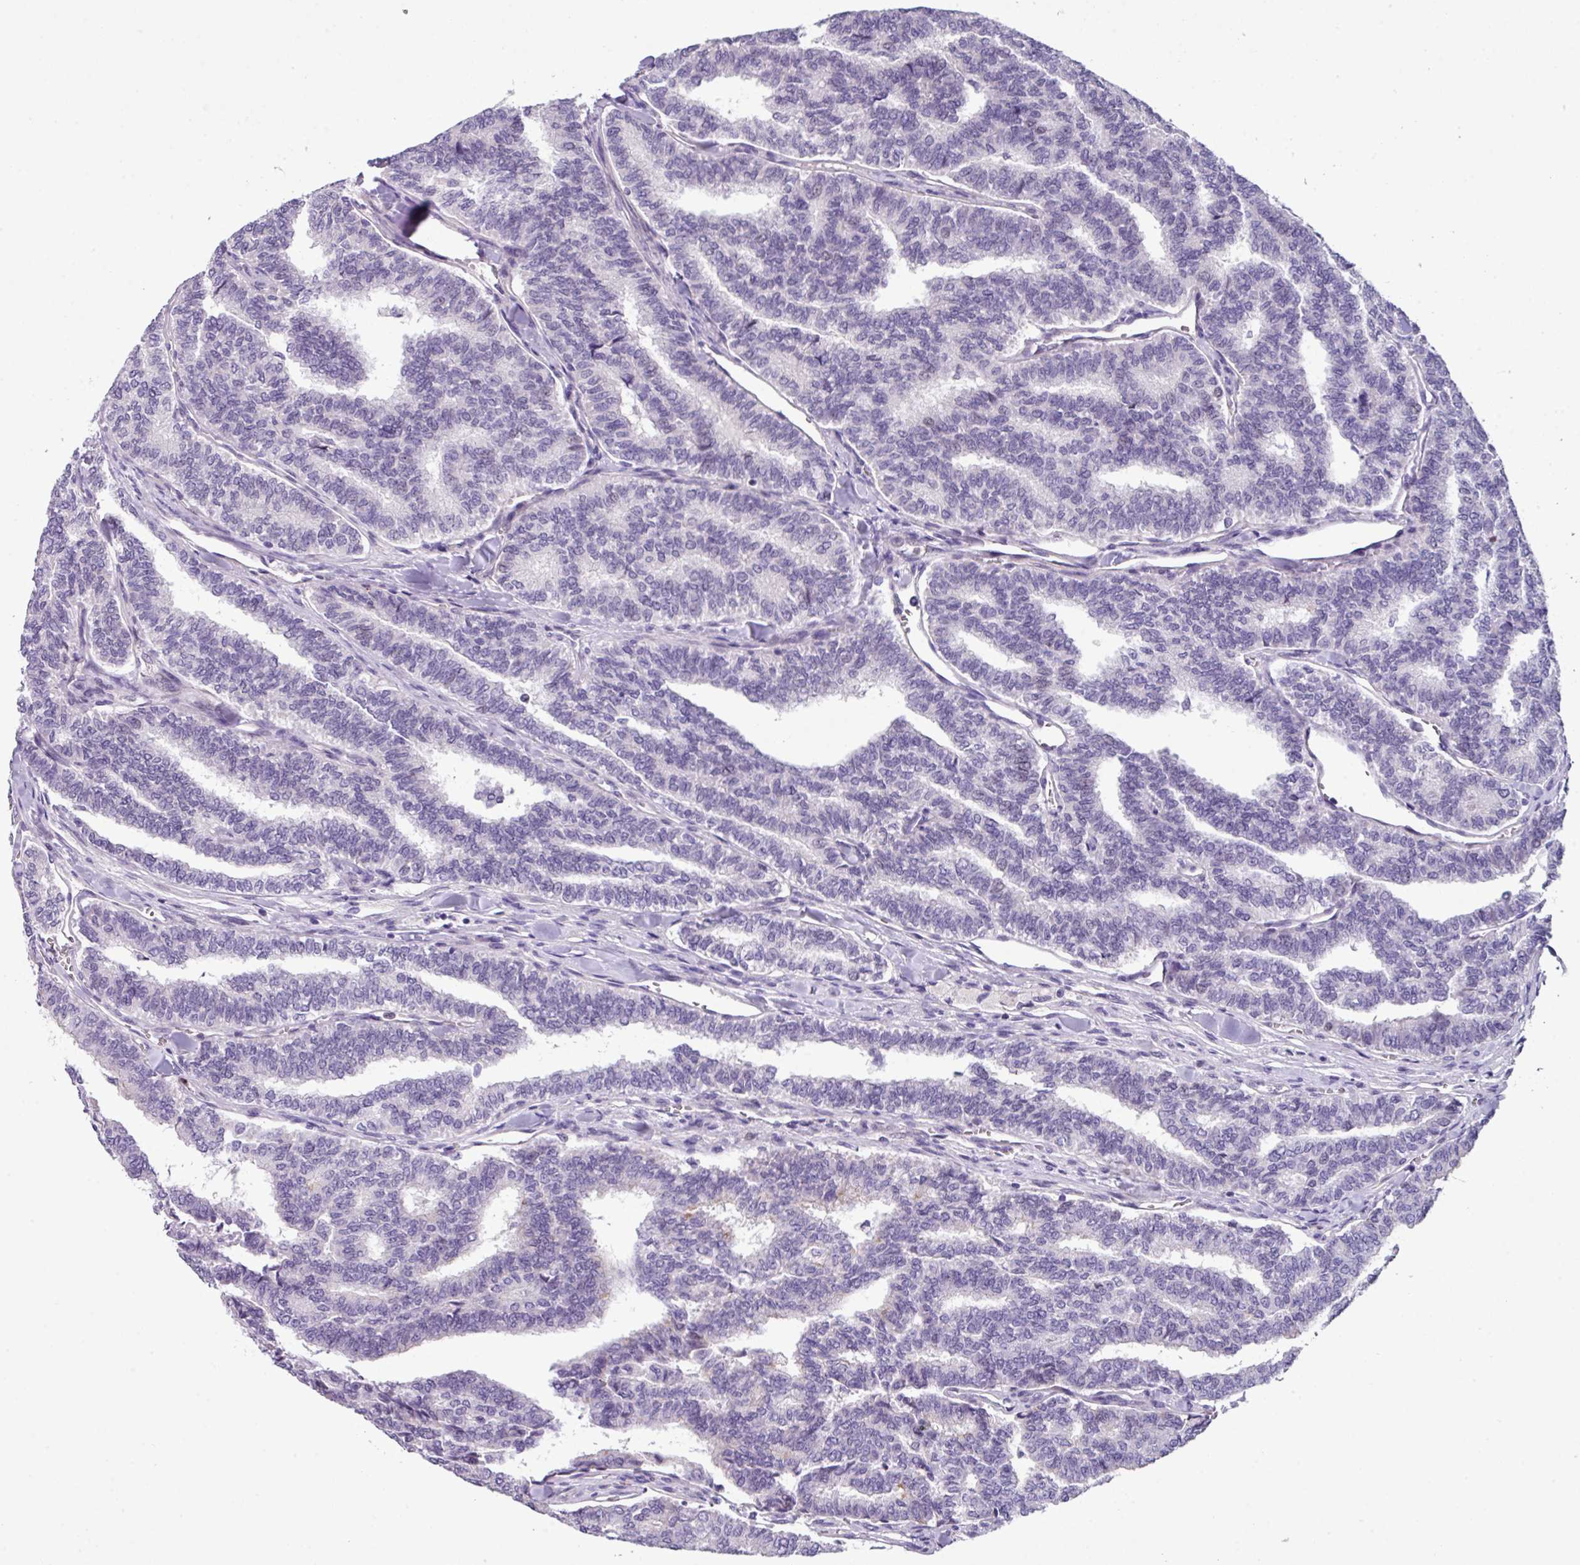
{"staining": {"intensity": "negative", "quantity": "none", "location": "none"}, "tissue": "thyroid cancer", "cell_type": "Tumor cells", "image_type": "cancer", "snomed": [{"axis": "morphology", "description": "Papillary adenocarcinoma, NOS"}, {"axis": "topography", "description": "Thyroid gland"}], "caption": "The photomicrograph demonstrates no significant staining in tumor cells of thyroid cancer.", "gene": "ZFP3", "patient": {"sex": "female", "age": 35}}